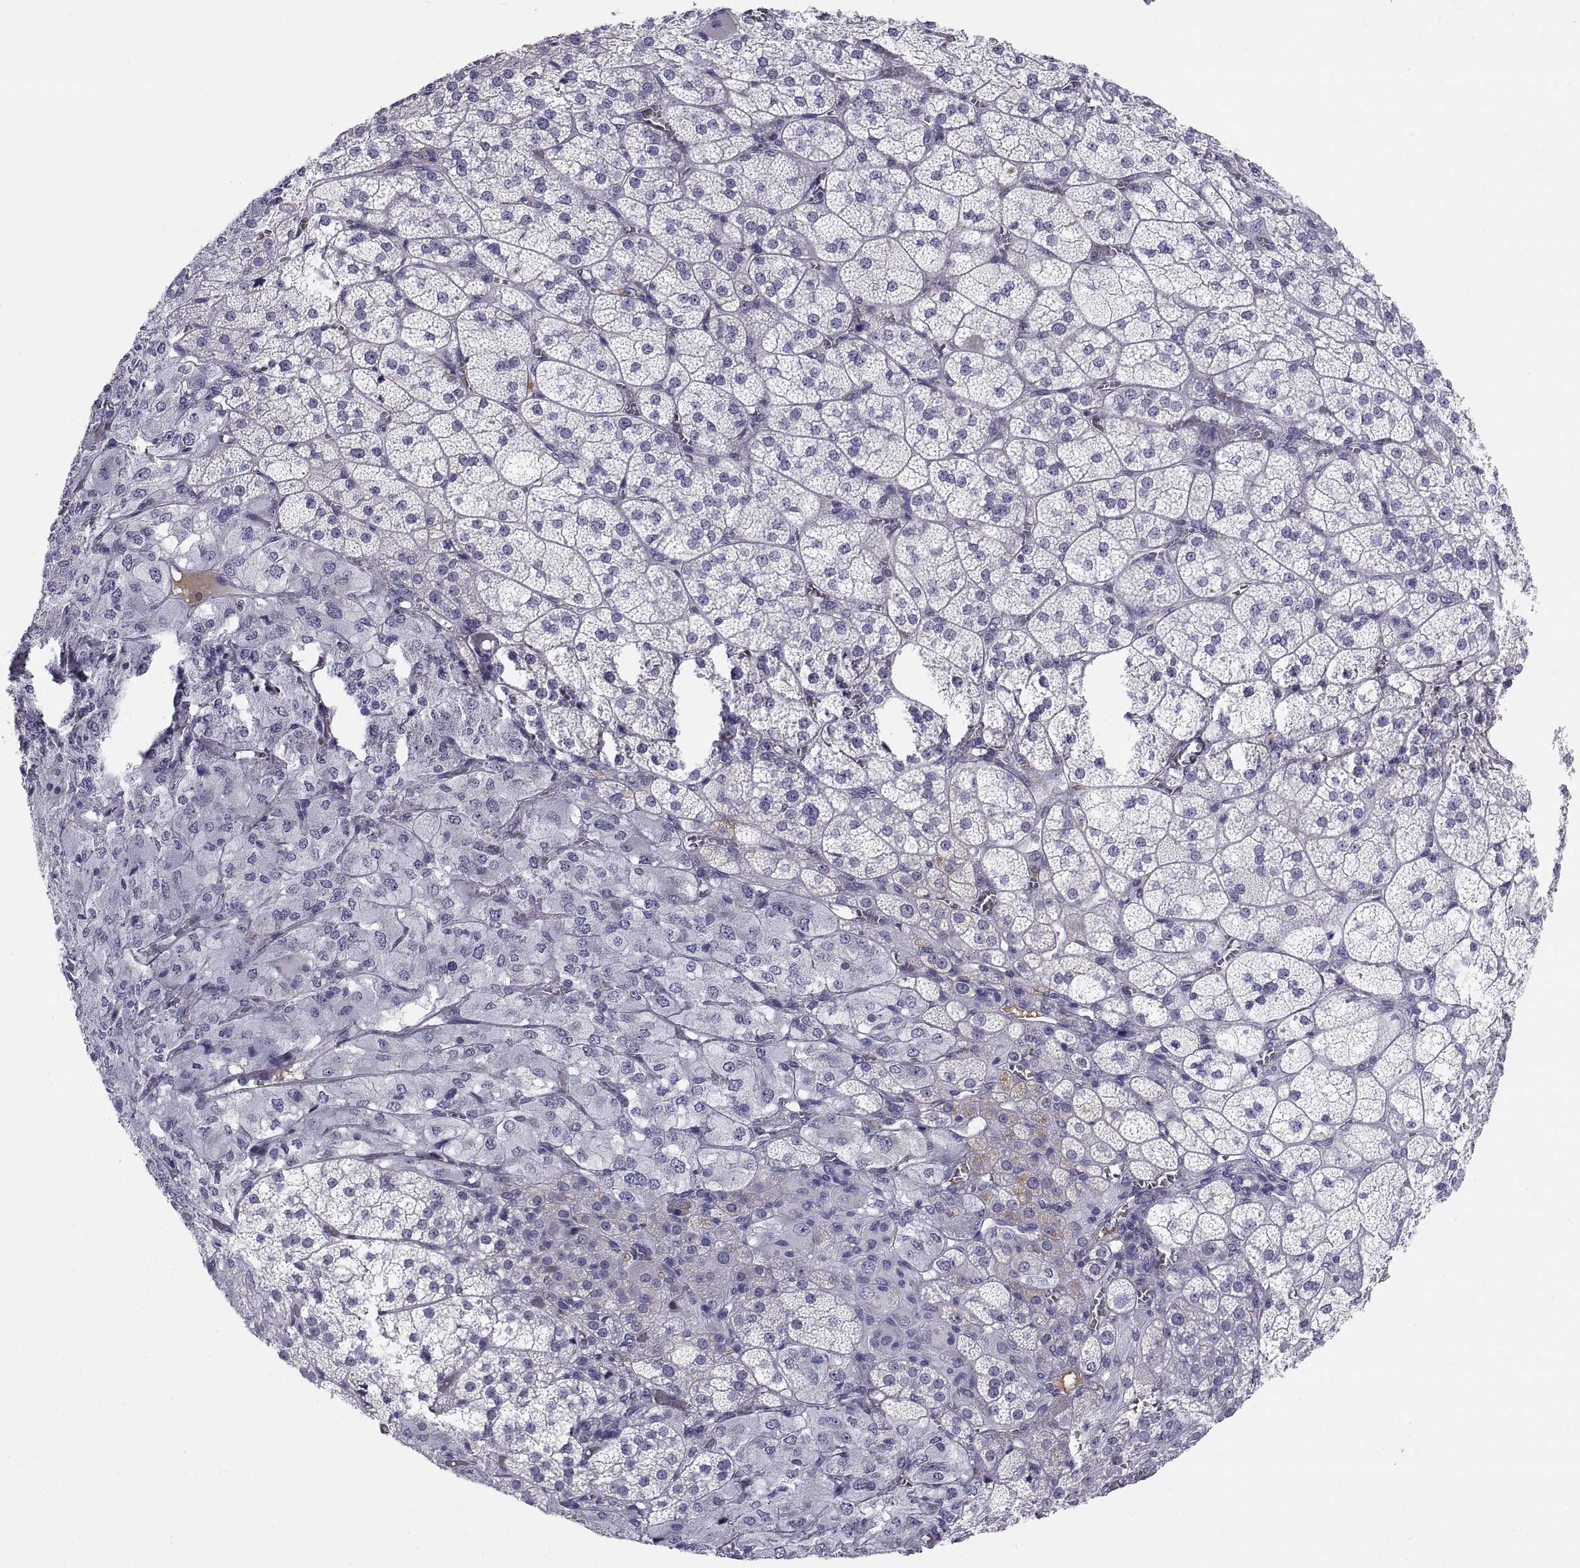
{"staining": {"intensity": "weak", "quantity": "<25%", "location": "cytoplasmic/membranous"}, "tissue": "adrenal gland", "cell_type": "Glandular cells", "image_type": "normal", "snomed": [{"axis": "morphology", "description": "Normal tissue, NOS"}, {"axis": "topography", "description": "Adrenal gland"}], "caption": "Protein analysis of unremarkable adrenal gland displays no significant positivity in glandular cells.", "gene": "PKP1", "patient": {"sex": "female", "age": 60}}